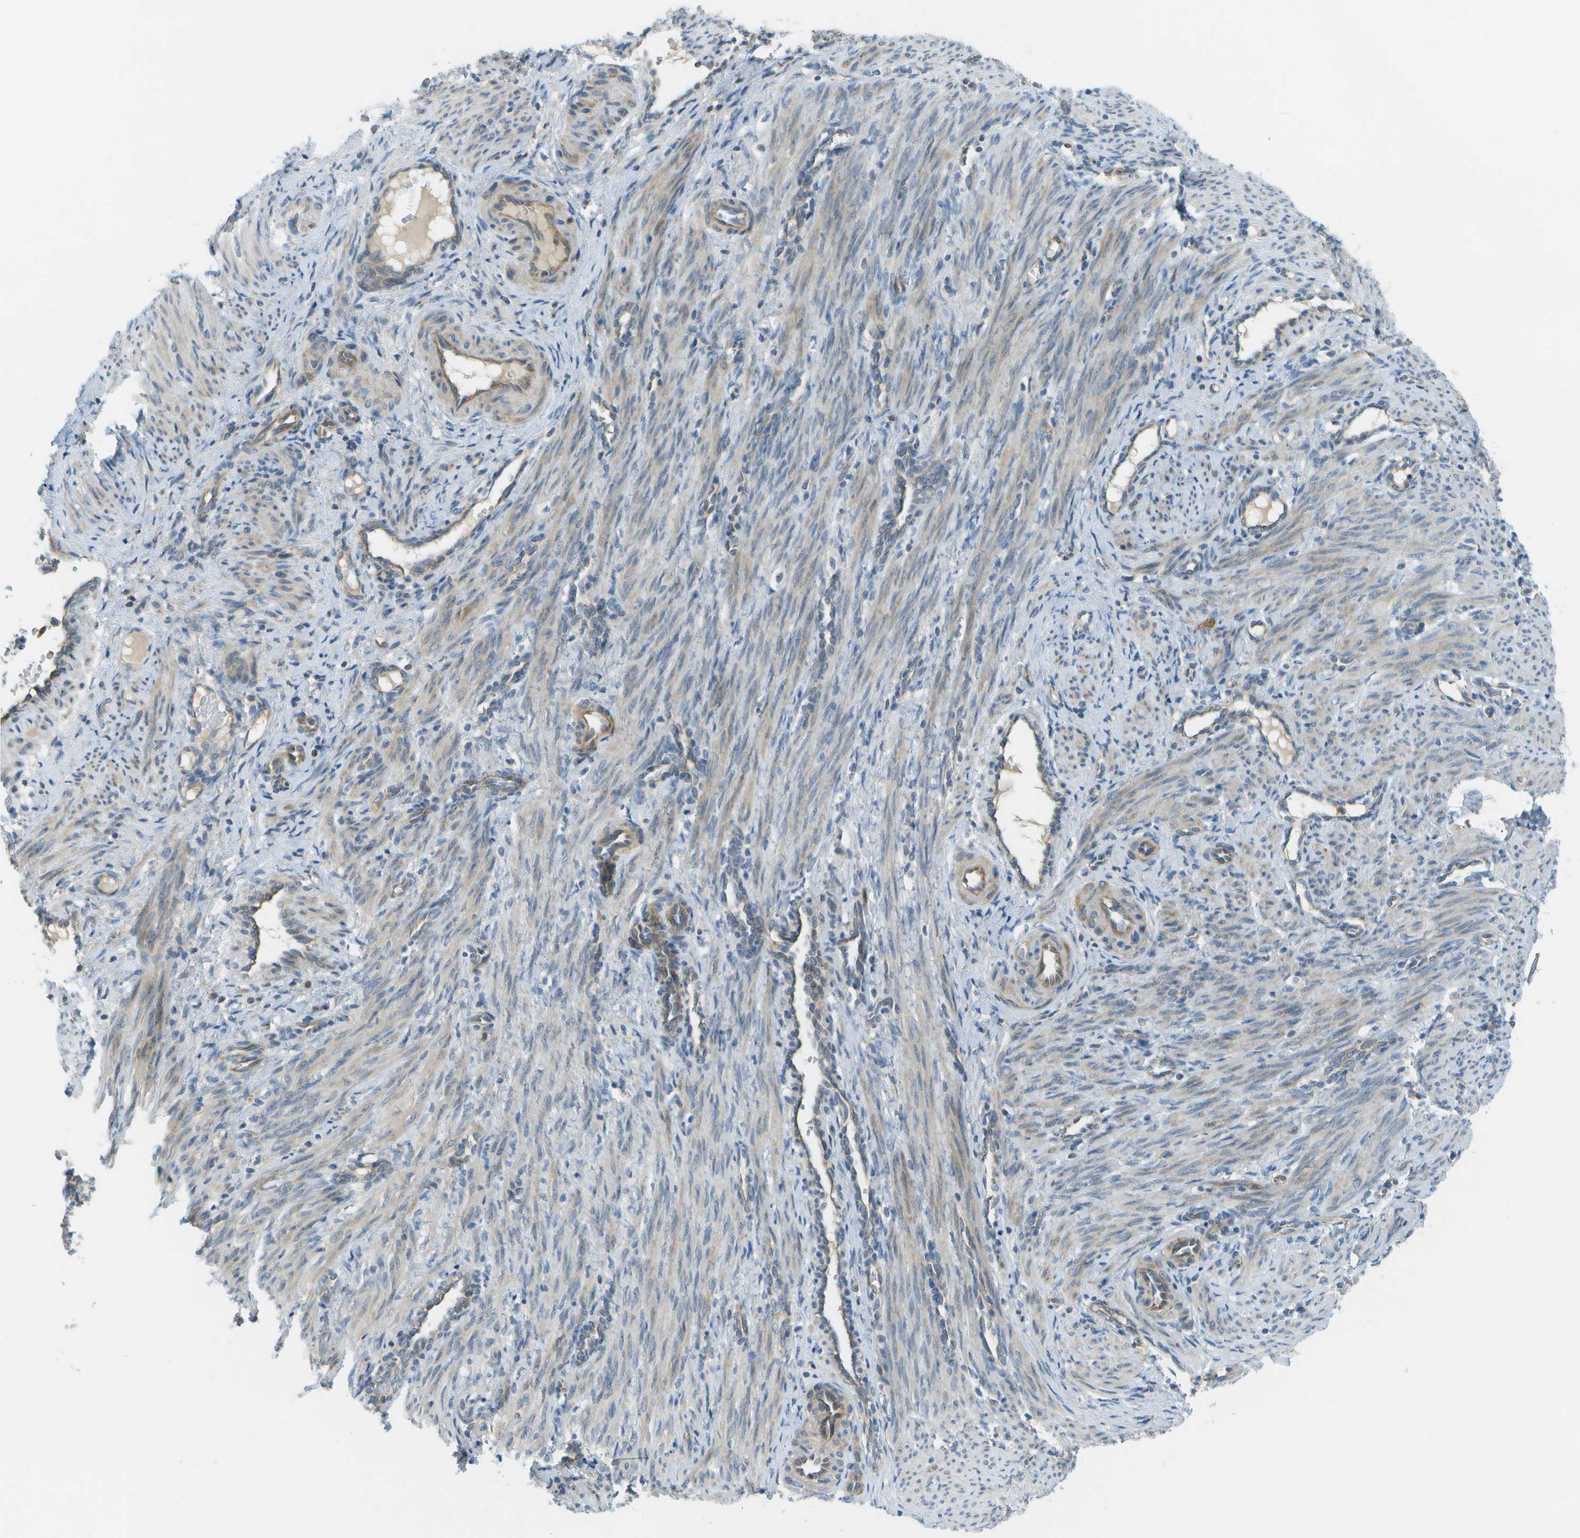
{"staining": {"intensity": "moderate", "quantity": "25%-75%", "location": "cytoplasmic/membranous"}, "tissue": "smooth muscle", "cell_type": "Smooth muscle cells", "image_type": "normal", "snomed": [{"axis": "morphology", "description": "Normal tissue, NOS"}, {"axis": "topography", "description": "Endometrium"}], "caption": "Protein staining by immunohistochemistry (IHC) exhibits moderate cytoplasmic/membranous expression in approximately 25%-75% of smooth muscle cells in benign smooth muscle. (IHC, brightfield microscopy, high magnification).", "gene": "WNK2", "patient": {"sex": "female", "age": 33}}